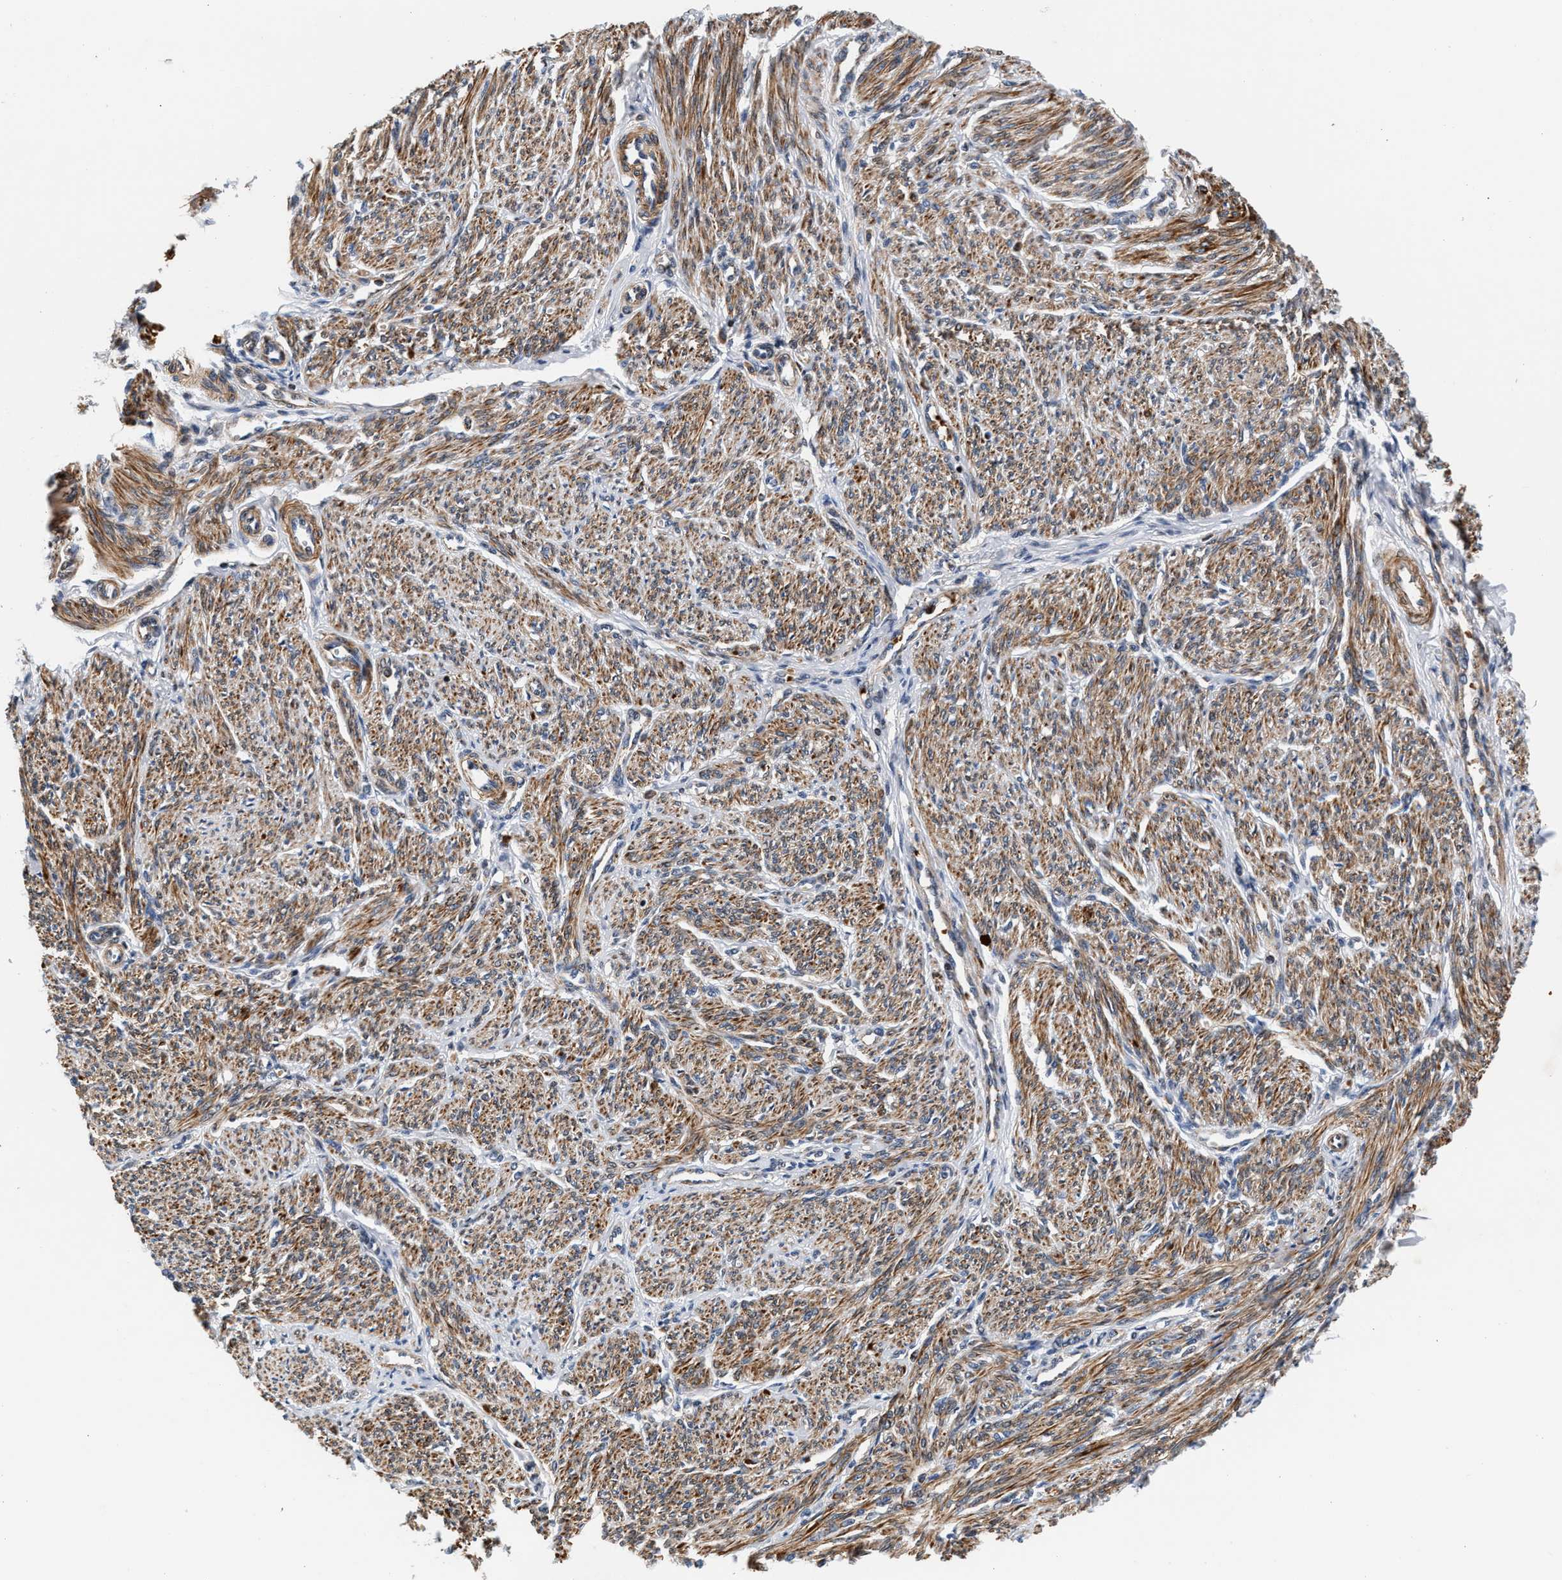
{"staining": {"intensity": "moderate", "quantity": ">75%", "location": "cytoplasmic/membranous"}, "tissue": "smooth muscle", "cell_type": "Smooth muscle cells", "image_type": "normal", "snomed": [{"axis": "morphology", "description": "Normal tissue, NOS"}, {"axis": "topography", "description": "Smooth muscle"}], "caption": "High-magnification brightfield microscopy of benign smooth muscle stained with DAB (brown) and counterstained with hematoxylin (blue). smooth muscle cells exhibit moderate cytoplasmic/membranous positivity is seen in about>75% of cells. Using DAB (brown) and hematoxylin (blue) stains, captured at high magnification using brightfield microscopy.", "gene": "SGK1", "patient": {"sex": "female", "age": 65}}